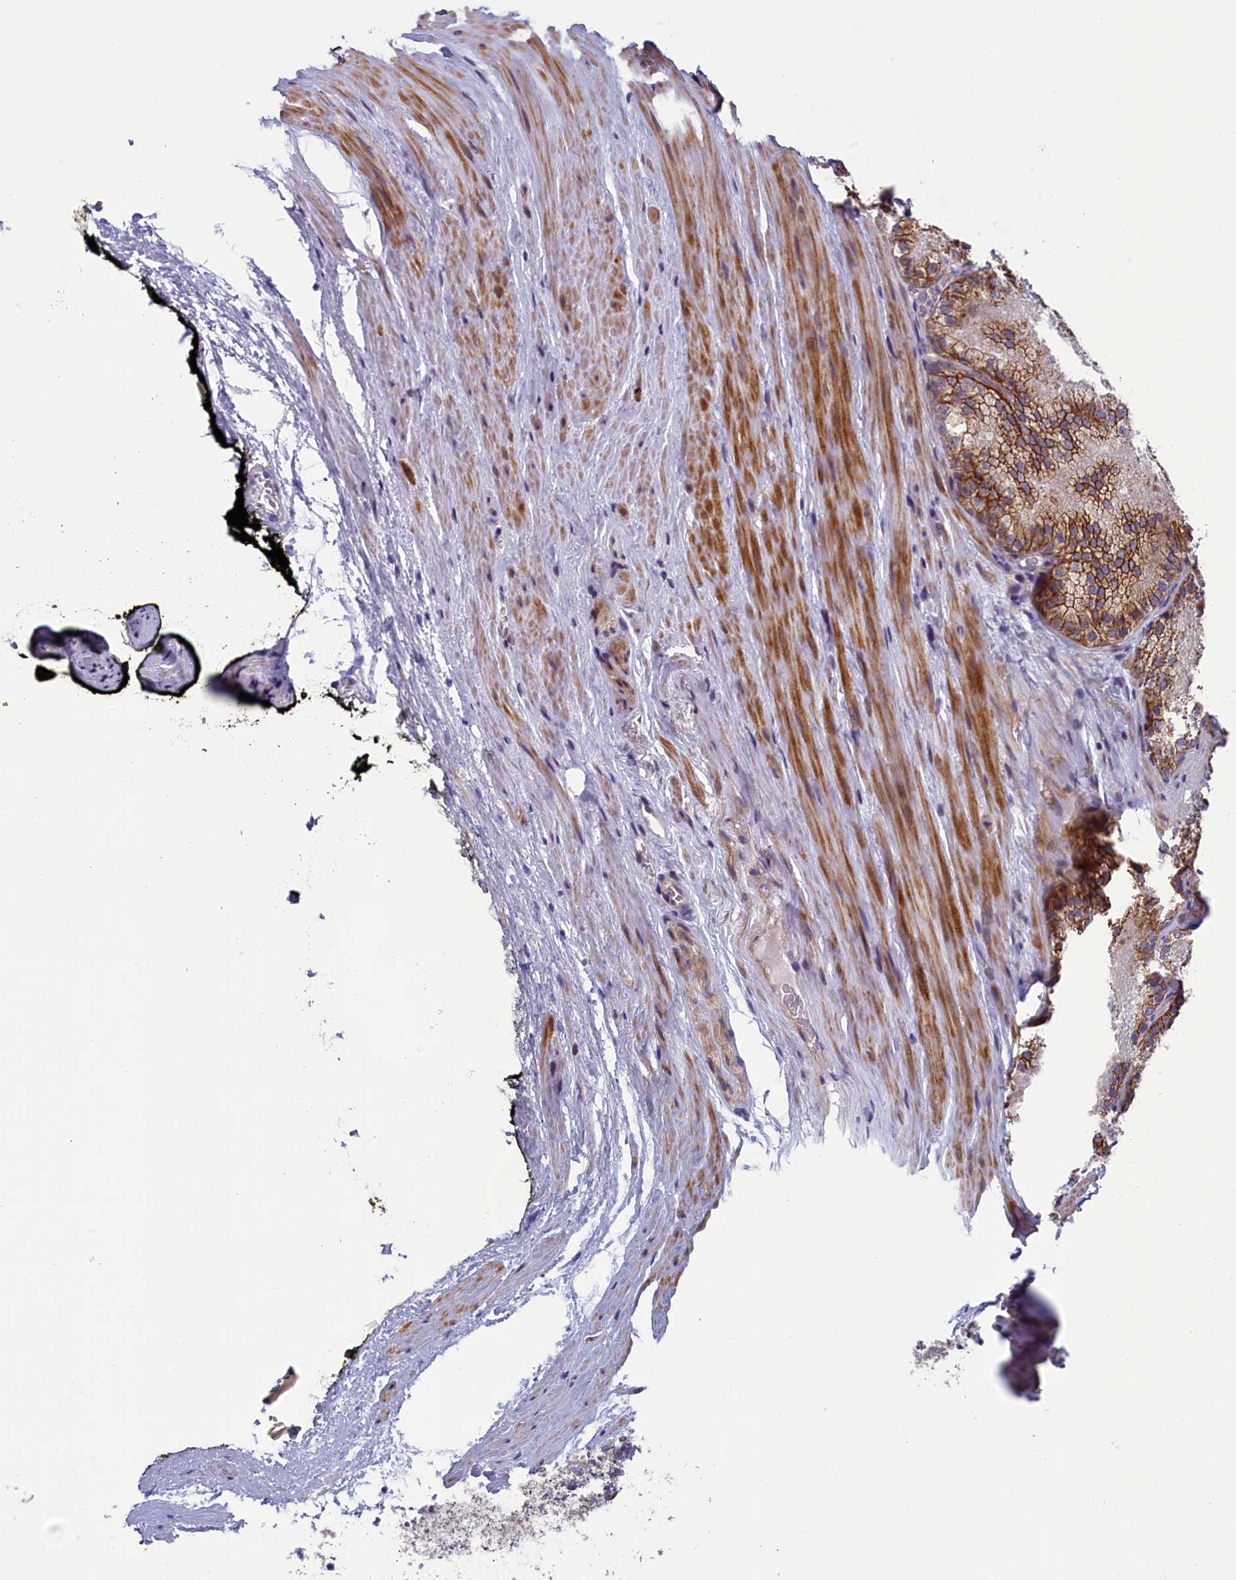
{"staining": {"intensity": "moderate", "quantity": ">75%", "location": "cytoplasmic/membranous"}, "tissue": "prostate cancer", "cell_type": "Tumor cells", "image_type": "cancer", "snomed": [{"axis": "morphology", "description": "Adenocarcinoma, Low grade"}, {"axis": "topography", "description": "Prostate"}], "caption": "Prostate cancer (low-grade adenocarcinoma) stained with DAB immunohistochemistry (IHC) shows medium levels of moderate cytoplasmic/membranous staining in approximately >75% of tumor cells. (Brightfield microscopy of DAB IHC at high magnification).", "gene": "ANKRD39", "patient": {"sex": "male", "age": 74}}